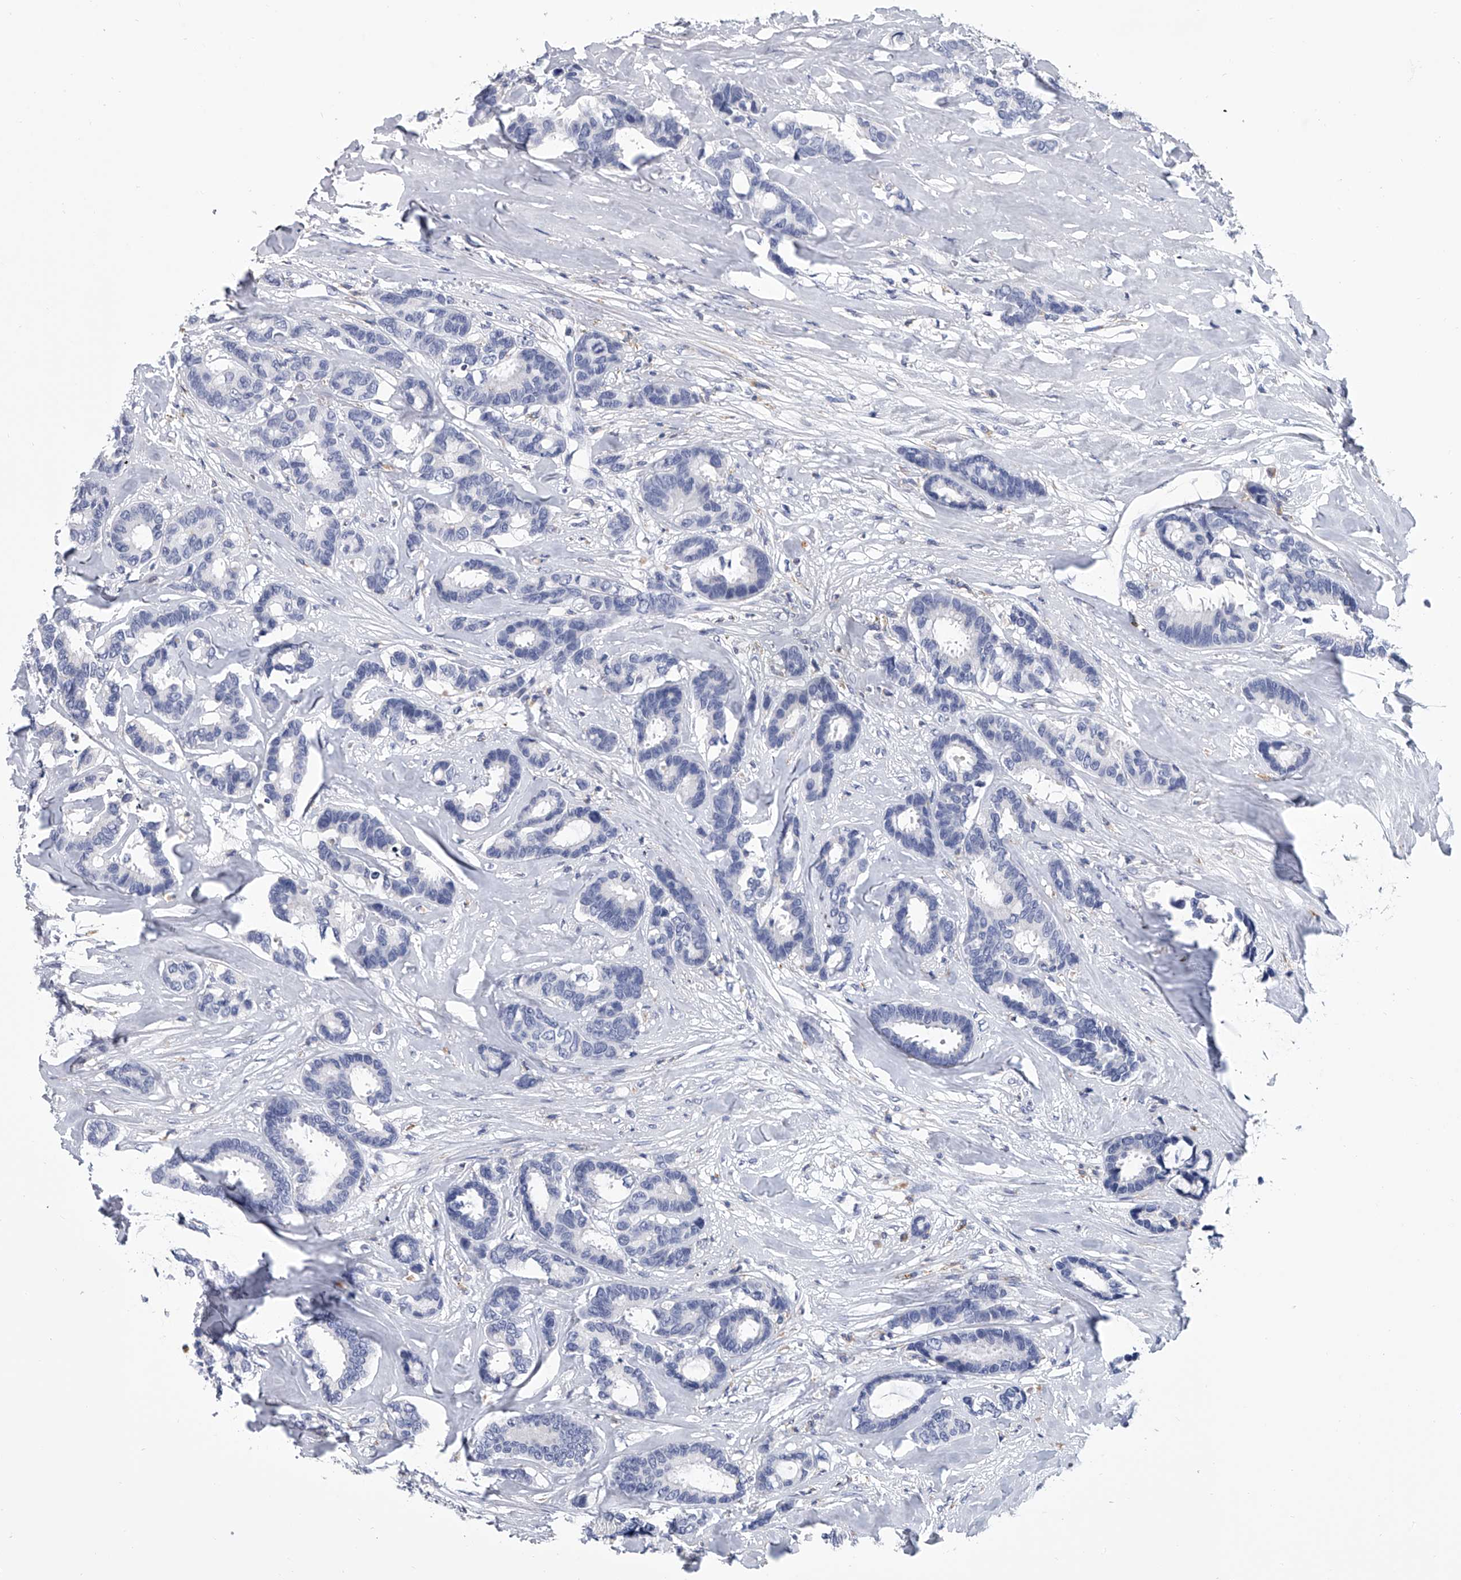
{"staining": {"intensity": "negative", "quantity": "none", "location": "none"}, "tissue": "breast cancer", "cell_type": "Tumor cells", "image_type": "cancer", "snomed": [{"axis": "morphology", "description": "Duct carcinoma"}, {"axis": "topography", "description": "Breast"}], "caption": "A micrograph of human breast cancer (invasive ductal carcinoma) is negative for staining in tumor cells.", "gene": "TRIM8", "patient": {"sex": "female", "age": 87}}